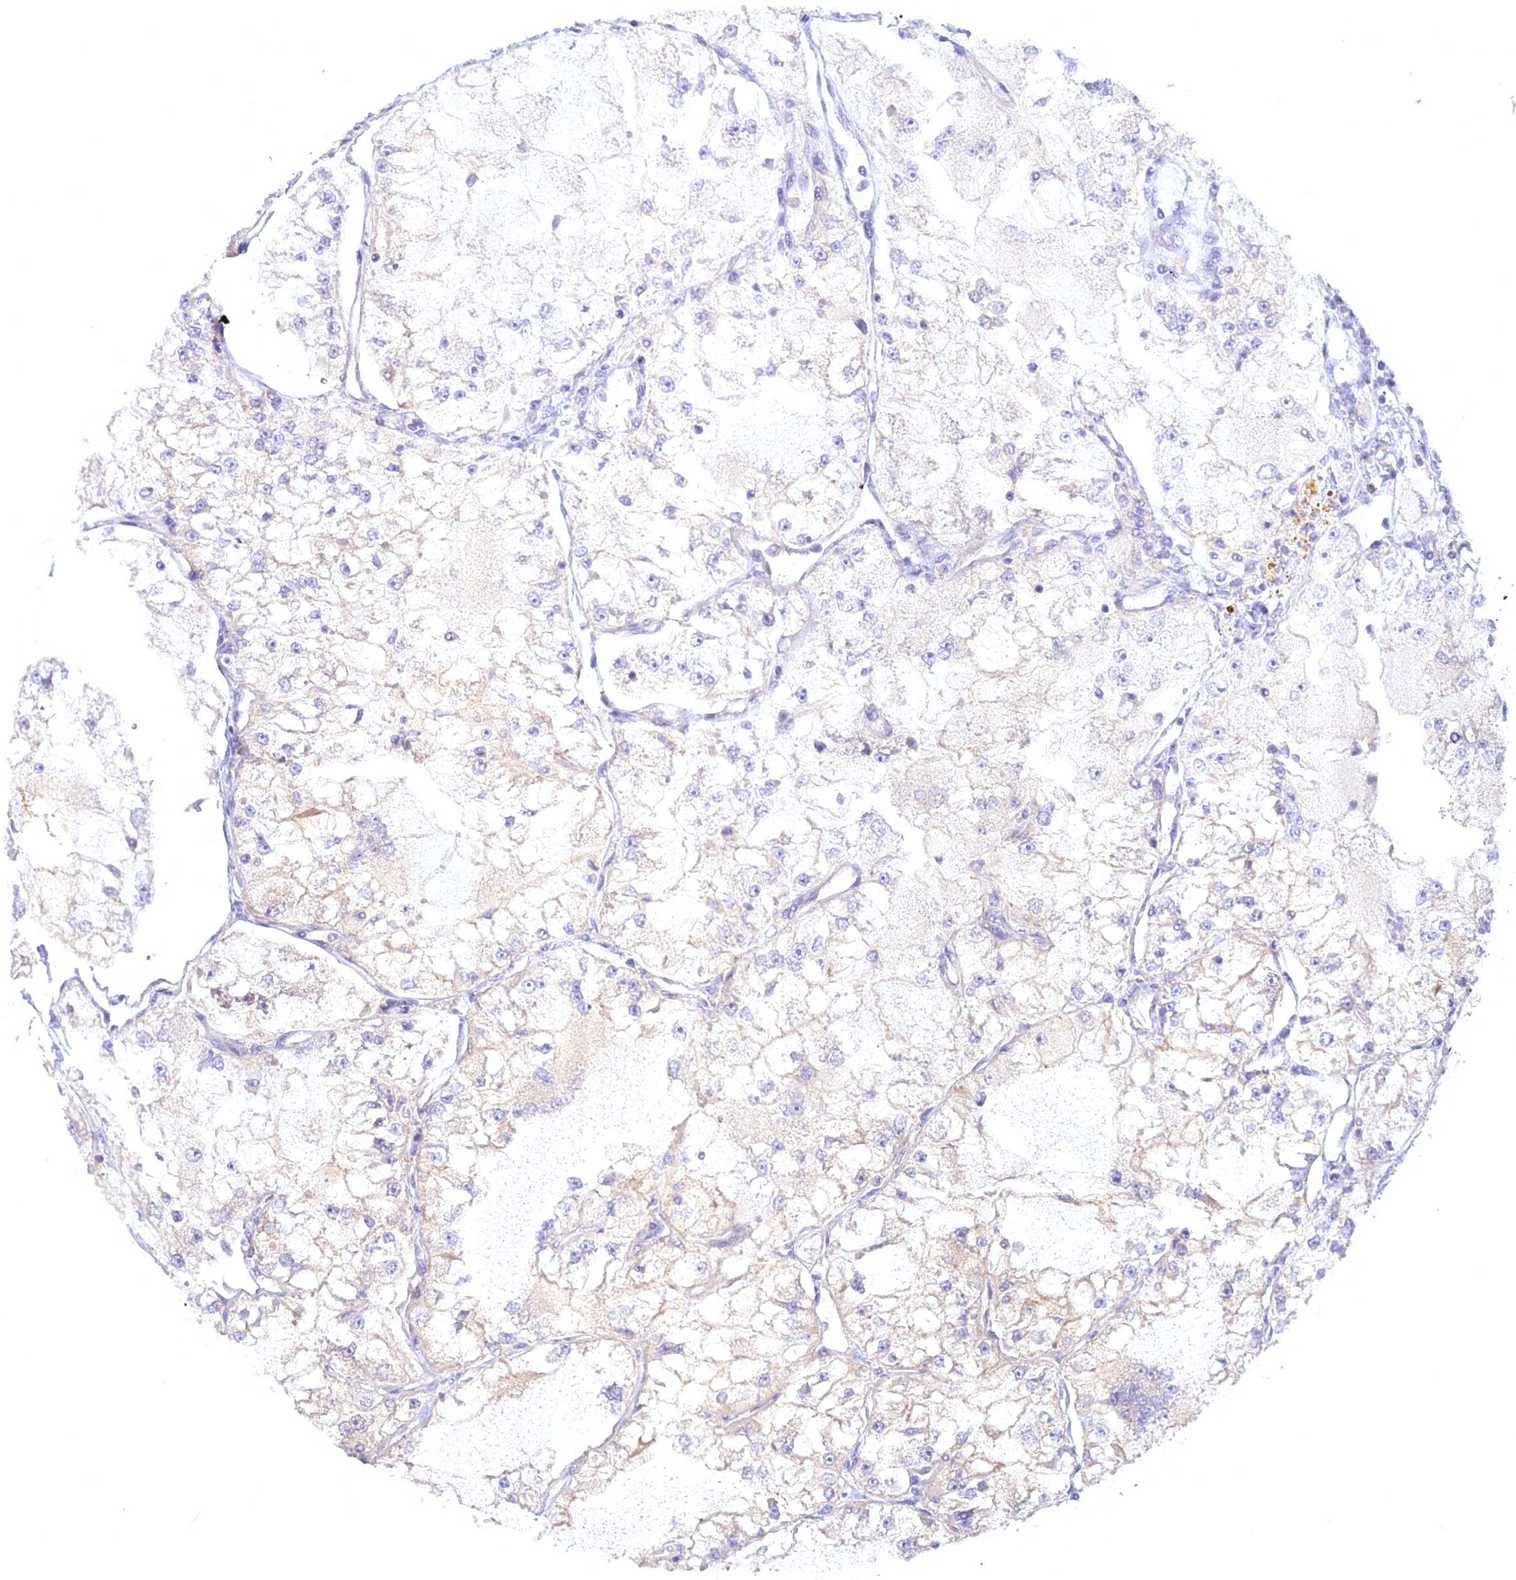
{"staining": {"intensity": "negative", "quantity": "none", "location": "none"}, "tissue": "renal cancer", "cell_type": "Tumor cells", "image_type": "cancer", "snomed": [{"axis": "morphology", "description": "Adenocarcinoma, NOS"}, {"axis": "topography", "description": "Kidney"}], "caption": "Tumor cells show no significant protein positivity in adenocarcinoma (renal). (Brightfield microscopy of DAB immunohistochemistry at high magnification).", "gene": "CENPV", "patient": {"sex": "female", "age": 72}}